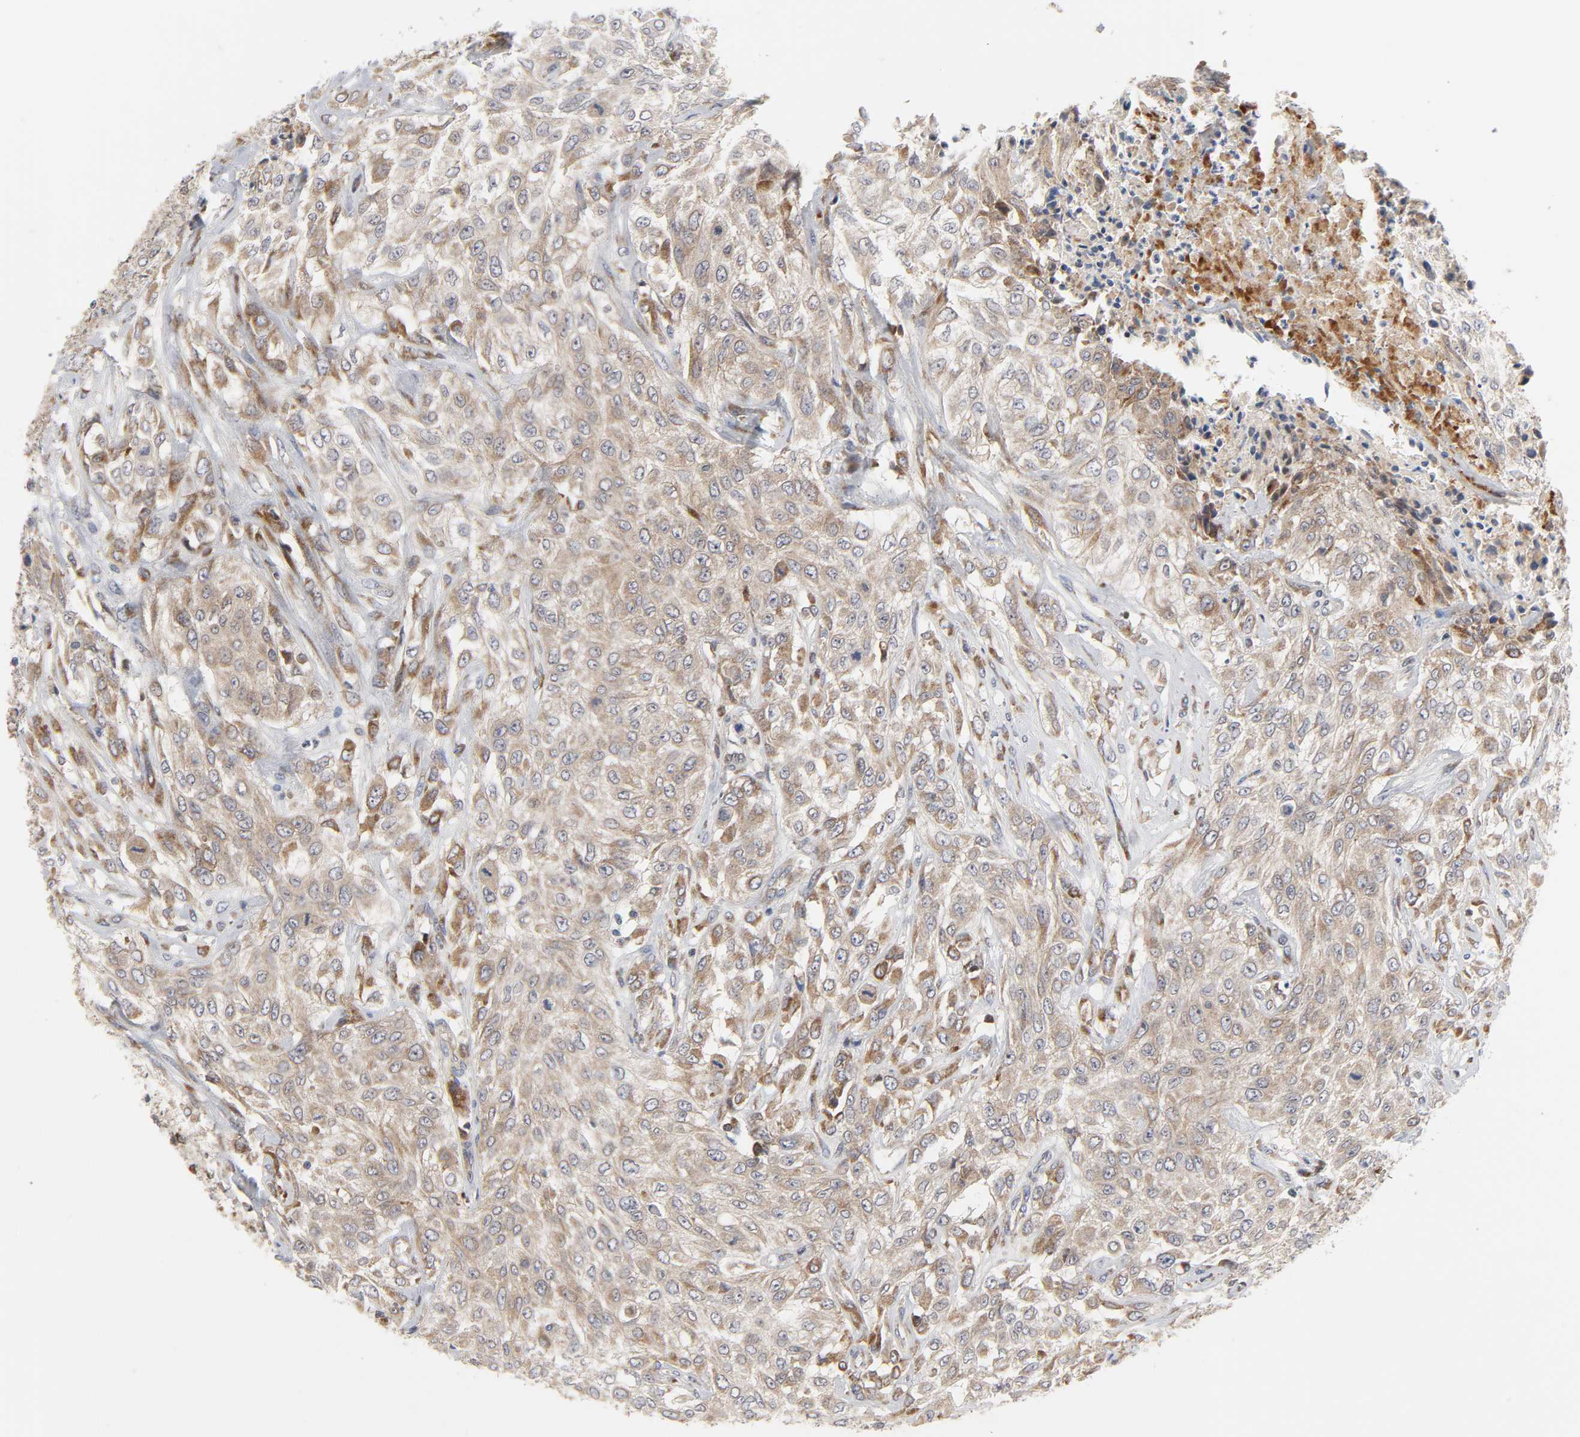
{"staining": {"intensity": "moderate", "quantity": ">75%", "location": "cytoplasmic/membranous"}, "tissue": "urothelial cancer", "cell_type": "Tumor cells", "image_type": "cancer", "snomed": [{"axis": "morphology", "description": "Urothelial carcinoma, High grade"}, {"axis": "topography", "description": "Urinary bladder"}], "caption": "High-power microscopy captured an immunohistochemistry photomicrograph of urothelial carcinoma (high-grade), revealing moderate cytoplasmic/membranous staining in about >75% of tumor cells. The staining is performed using DAB (3,3'-diaminobenzidine) brown chromogen to label protein expression. The nuclei are counter-stained blue using hematoxylin.", "gene": "BAX", "patient": {"sex": "male", "age": 57}}